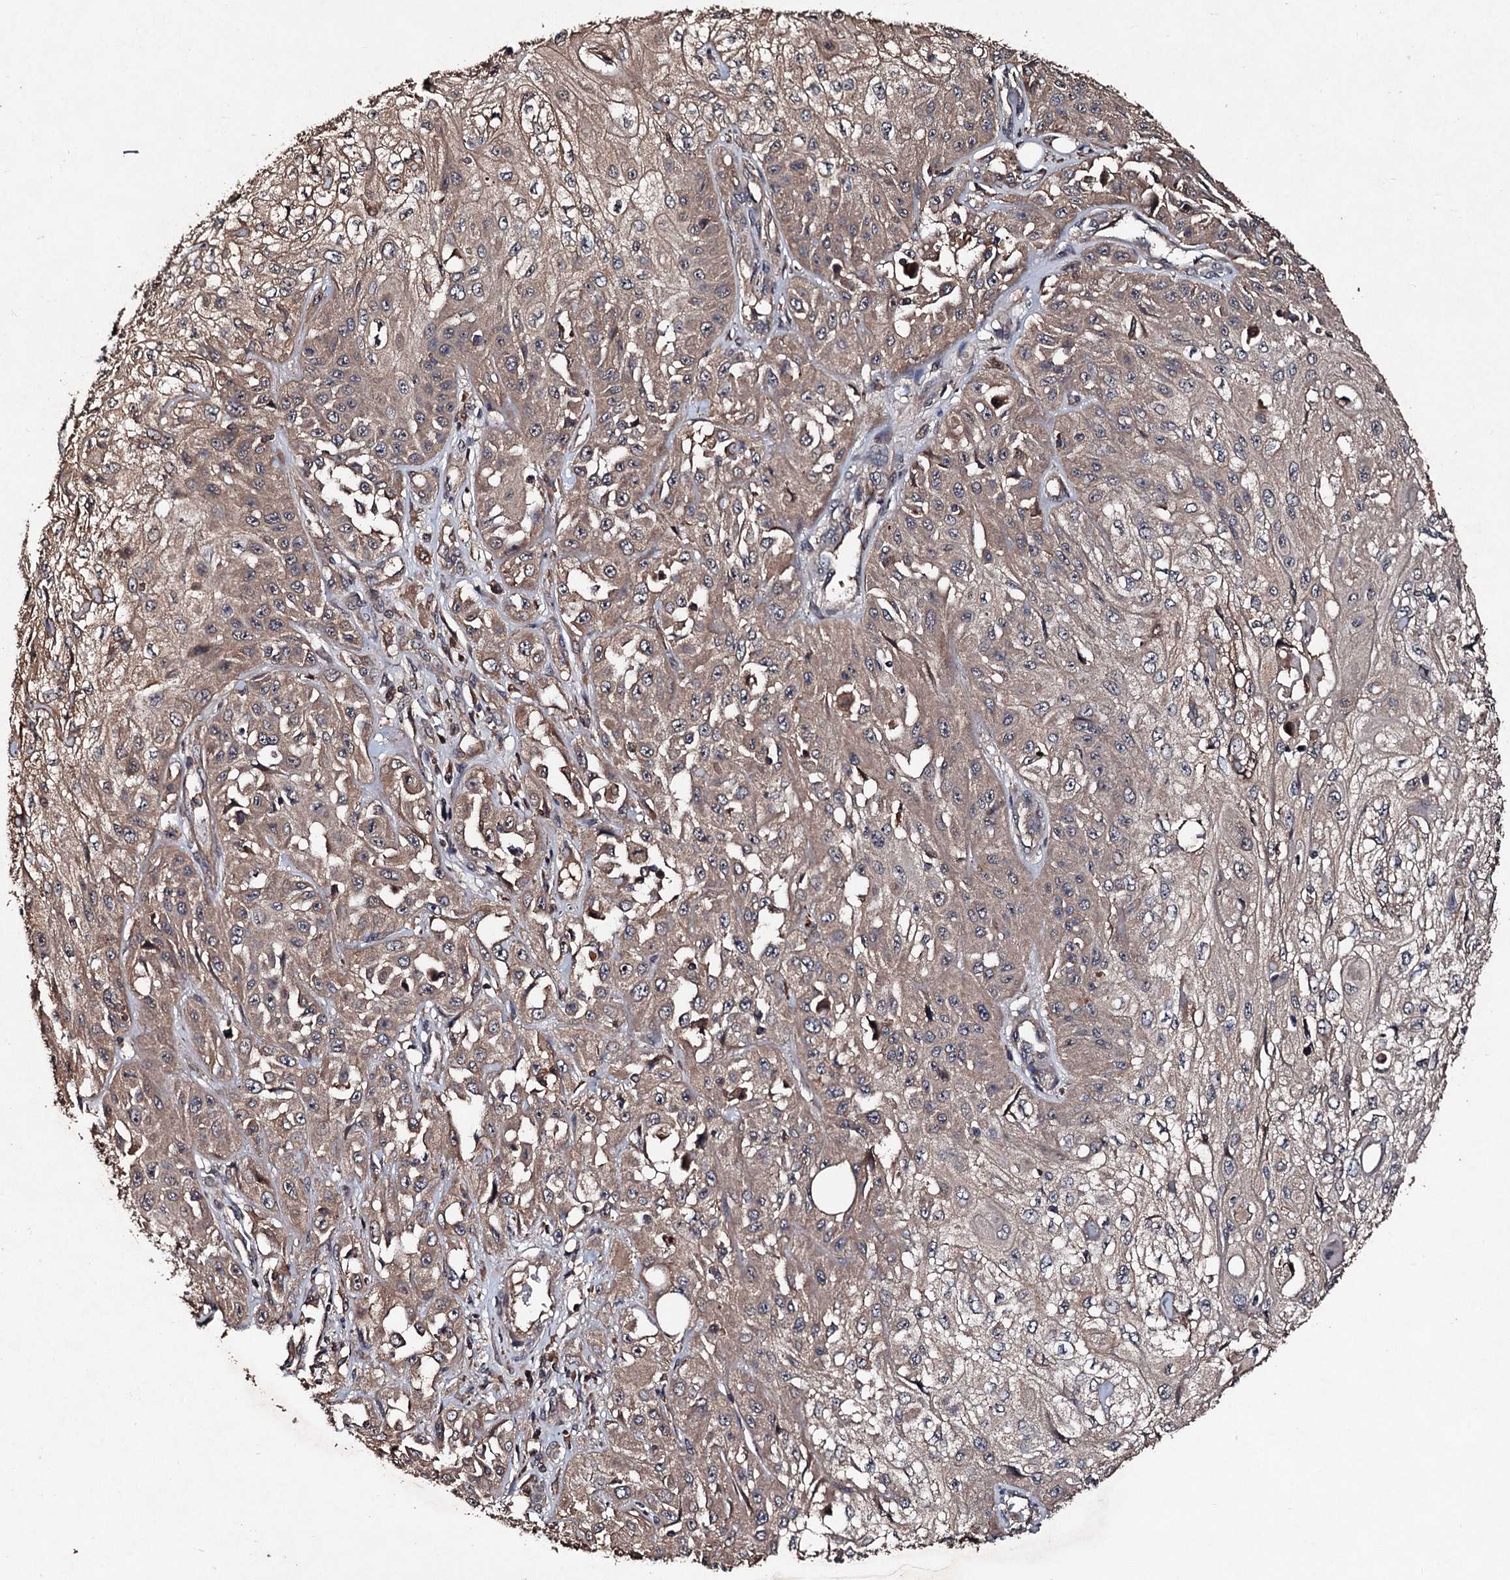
{"staining": {"intensity": "weak", "quantity": ">75%", "location": "cytoplasmic/membranous"}, "tissue": "skin cancer", "cell_type": "Tumor cells", "image_type": "cancer", "snomed": [{"axis": "morphology", "description": "Squamous cell carcinoma, NOS"}, {"axis": "morphology", "description": "Squamous cell carcinoma, metastatic, NOS"}, {"axis": "topography", "description": "Skin"}, {"axis": "topography", "description": "Lymph node"}], "caption": "Brown immunohistochemical staining in human skin cancer exhibits weak cytoplasmic/membranous expression in about >75% of tumor cells. Immunohistochemistry stains the protein of interest in brown and the nuclei are stained blue.", "gene": "KERA", "patient": {"sex": "male", "age": 75}}